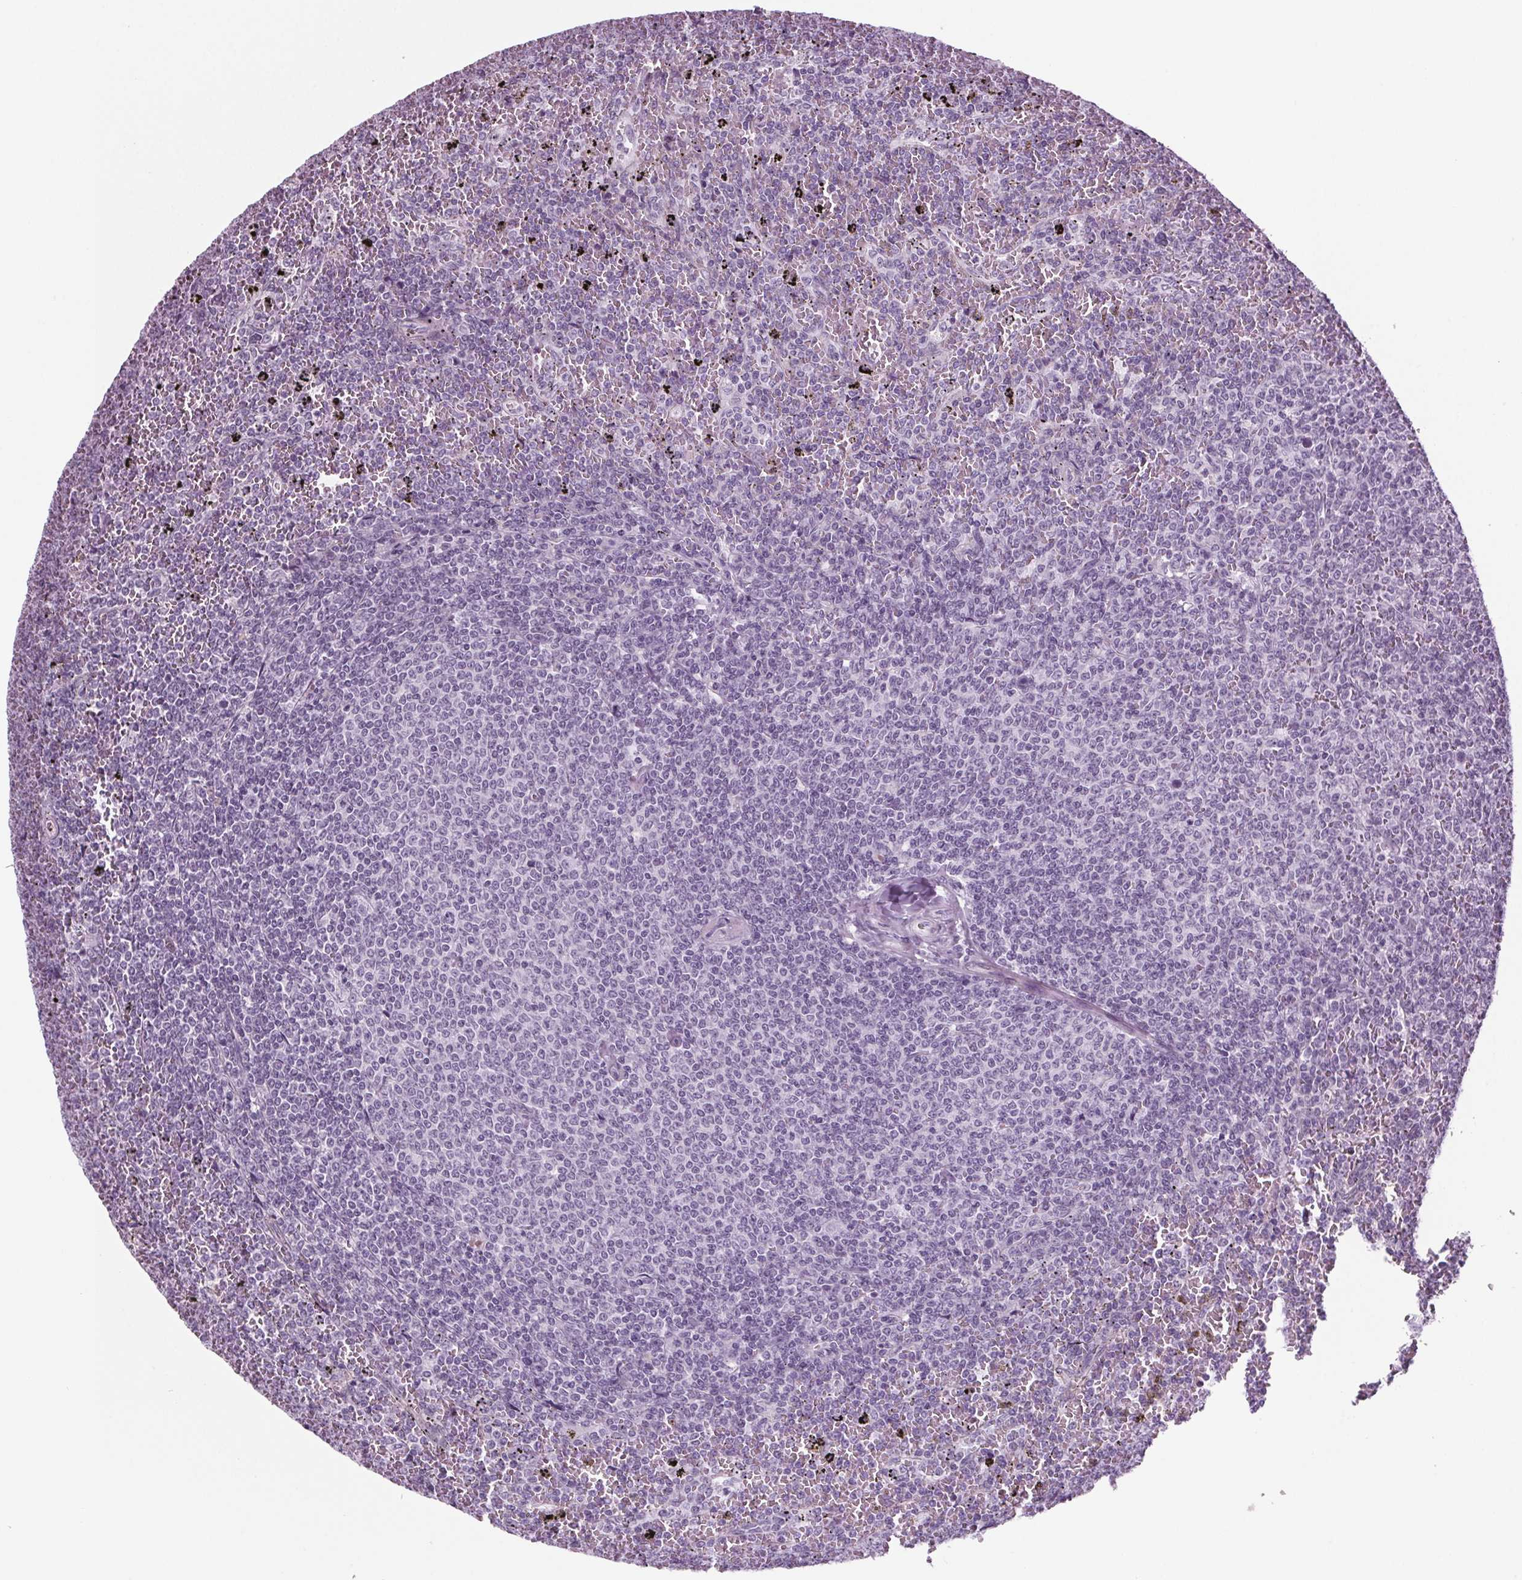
{"staining": {"intensity": "negative", "quantity": "none", "location": "none"}, "tissue": "lymphoma", "cell_type": "Tumor cells", "image_type": "cancer", "snomed": [{"axis": "morphology", "description": "Malignant lymphoma, non-Hodgkin's type, Low grade"}, {"axis": "topography", "description": "Spleen"}], "caption": "An image of malignant lymphoma, non-Hodgkin's type (low-grade) stained for a protein exhibits no brown staining in tumor cells.", "gene": "BHLHE22", "patient": {"sex": "female", "age": 77}}